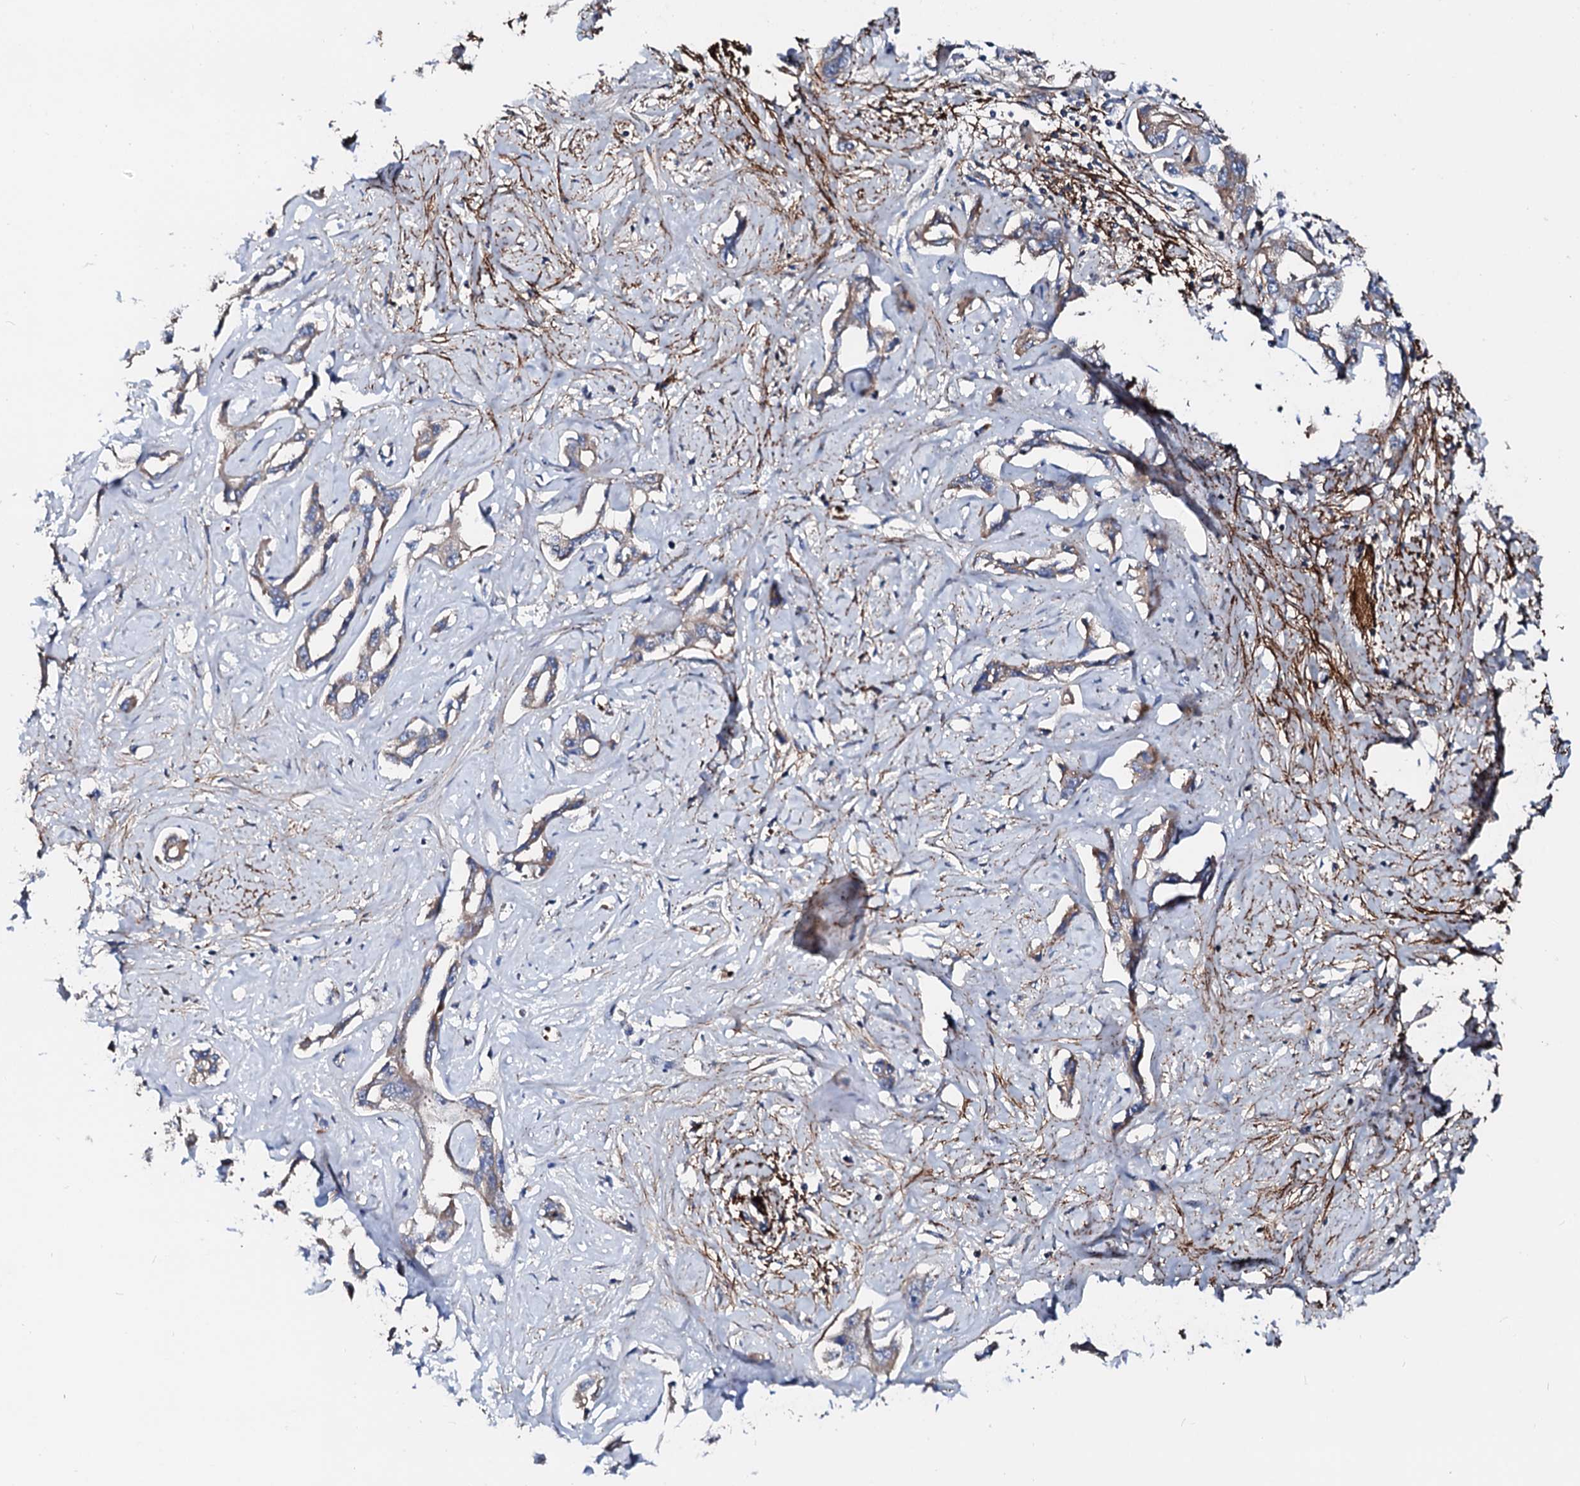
{"staining": {"intensity": "weak", "quantity": "25%-75%", "location": "cytoplasmic/membranous"}, "tissue": "liver cancer", "cell_type": "Tumor cells", "image_type": "cancer", "snomed": [{"axis": "morphology", "description": "Cholangiocarcinoma"}, {"axis": "topography", "description": "Liver"}], "caption": "Immunohistochemistry (DAB (3,3'-diaminobenzidine)) staining of human liver cancer (cholangiocarcinoma) shows weak cytoplasmic/membranous protein staining in approximately 25%-75% of tumor cells.", "gene": "SLC10A7", "patient": {"sex": "male", "age": 59}}